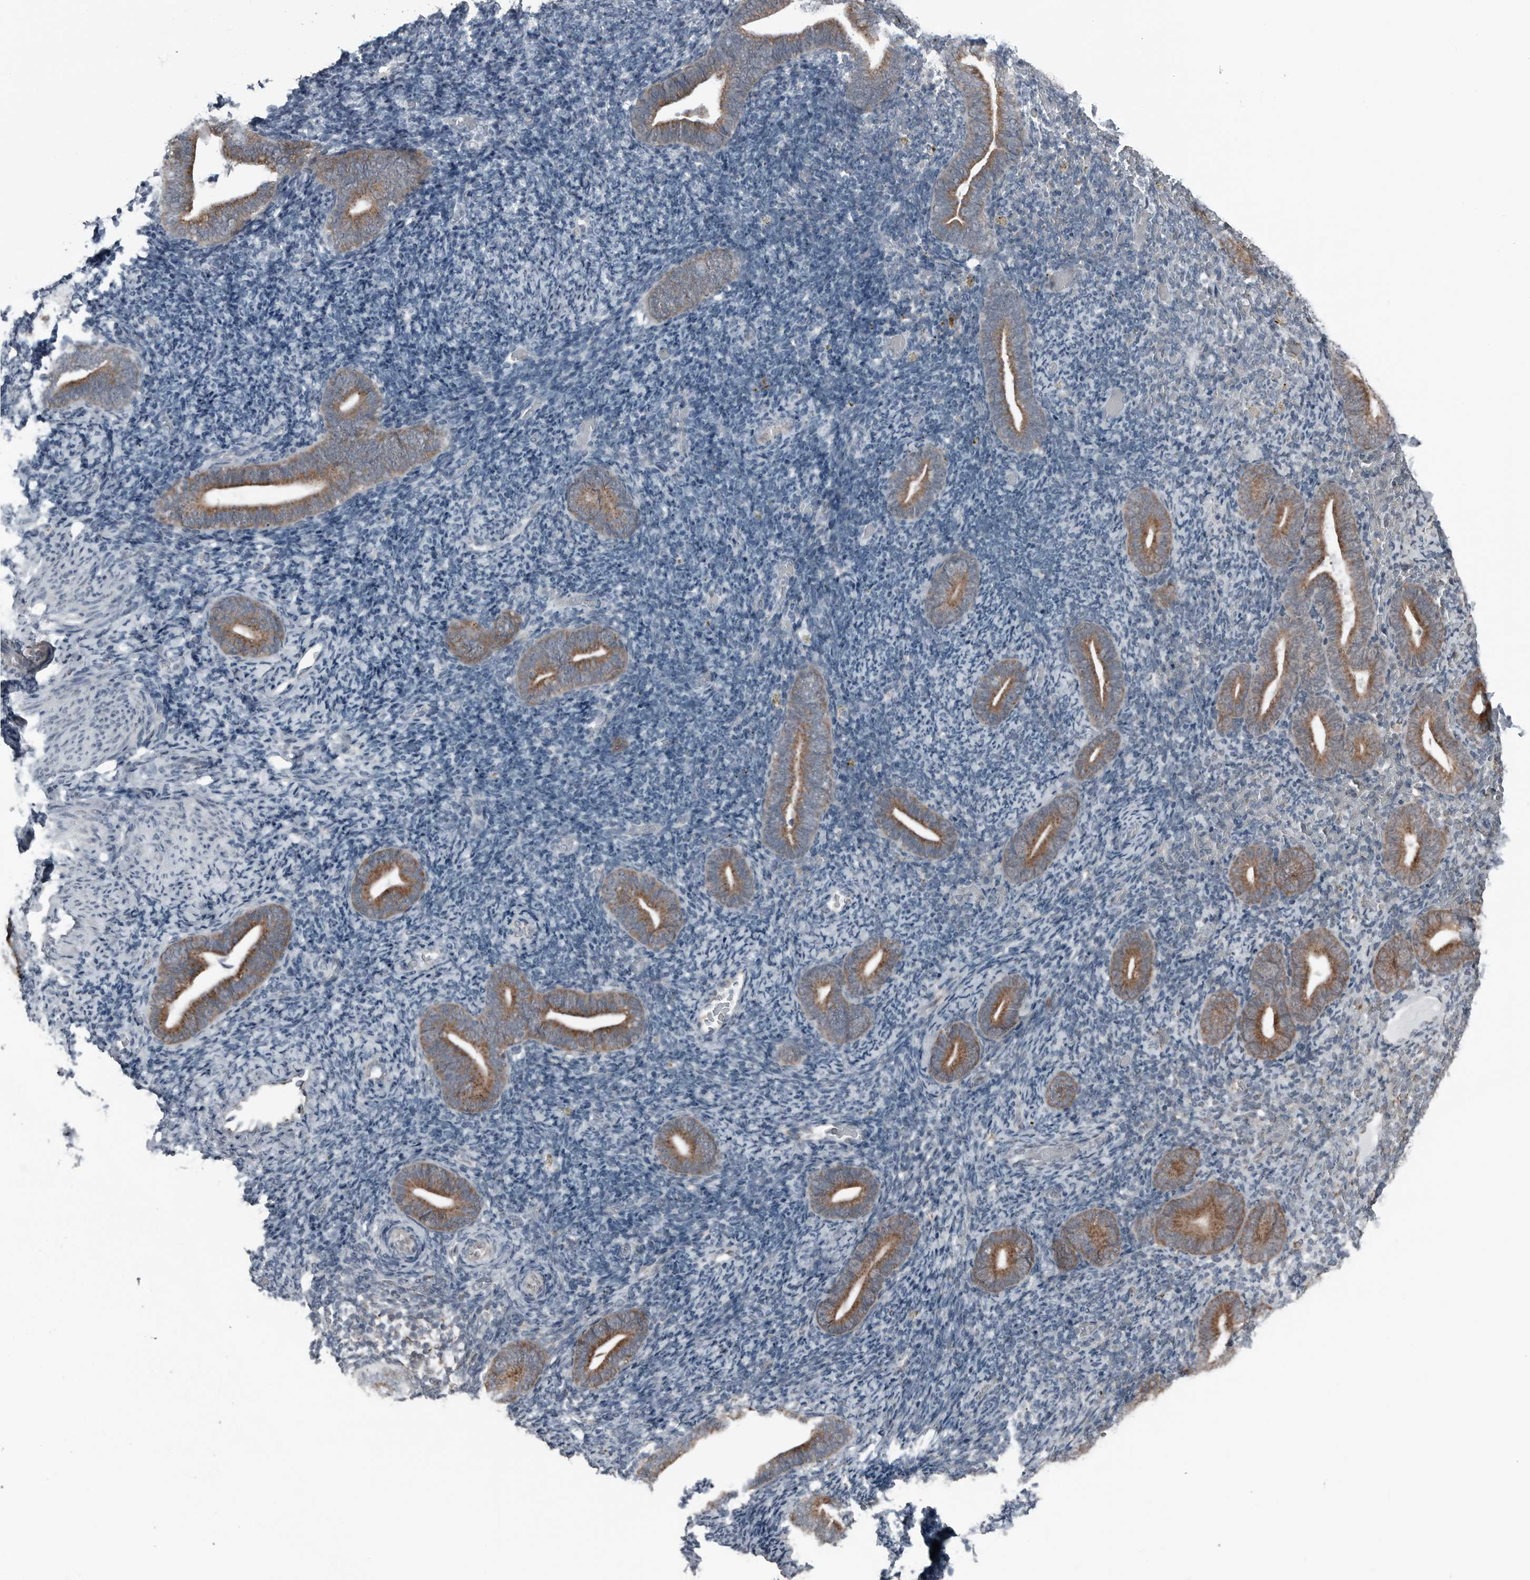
{"staining": {"intensity": "negative", "quantity": "none", "location": "none"}, "tissue": "endometrium", "cell_type": "Cells in endometrial stroma", "image_type": "normal", "snomed": [{"axis": "morphology", "description": "Normal tissue, NOS"}, {"axis": "topography", "description": "Endometrium"}], "caption": "An image of human endometrium is negative for staining in cells in endometrial stroma. (DAB IHC, high magnification).", "gene": "CEP85", "patient": {"sex": "female", "age": 51}}